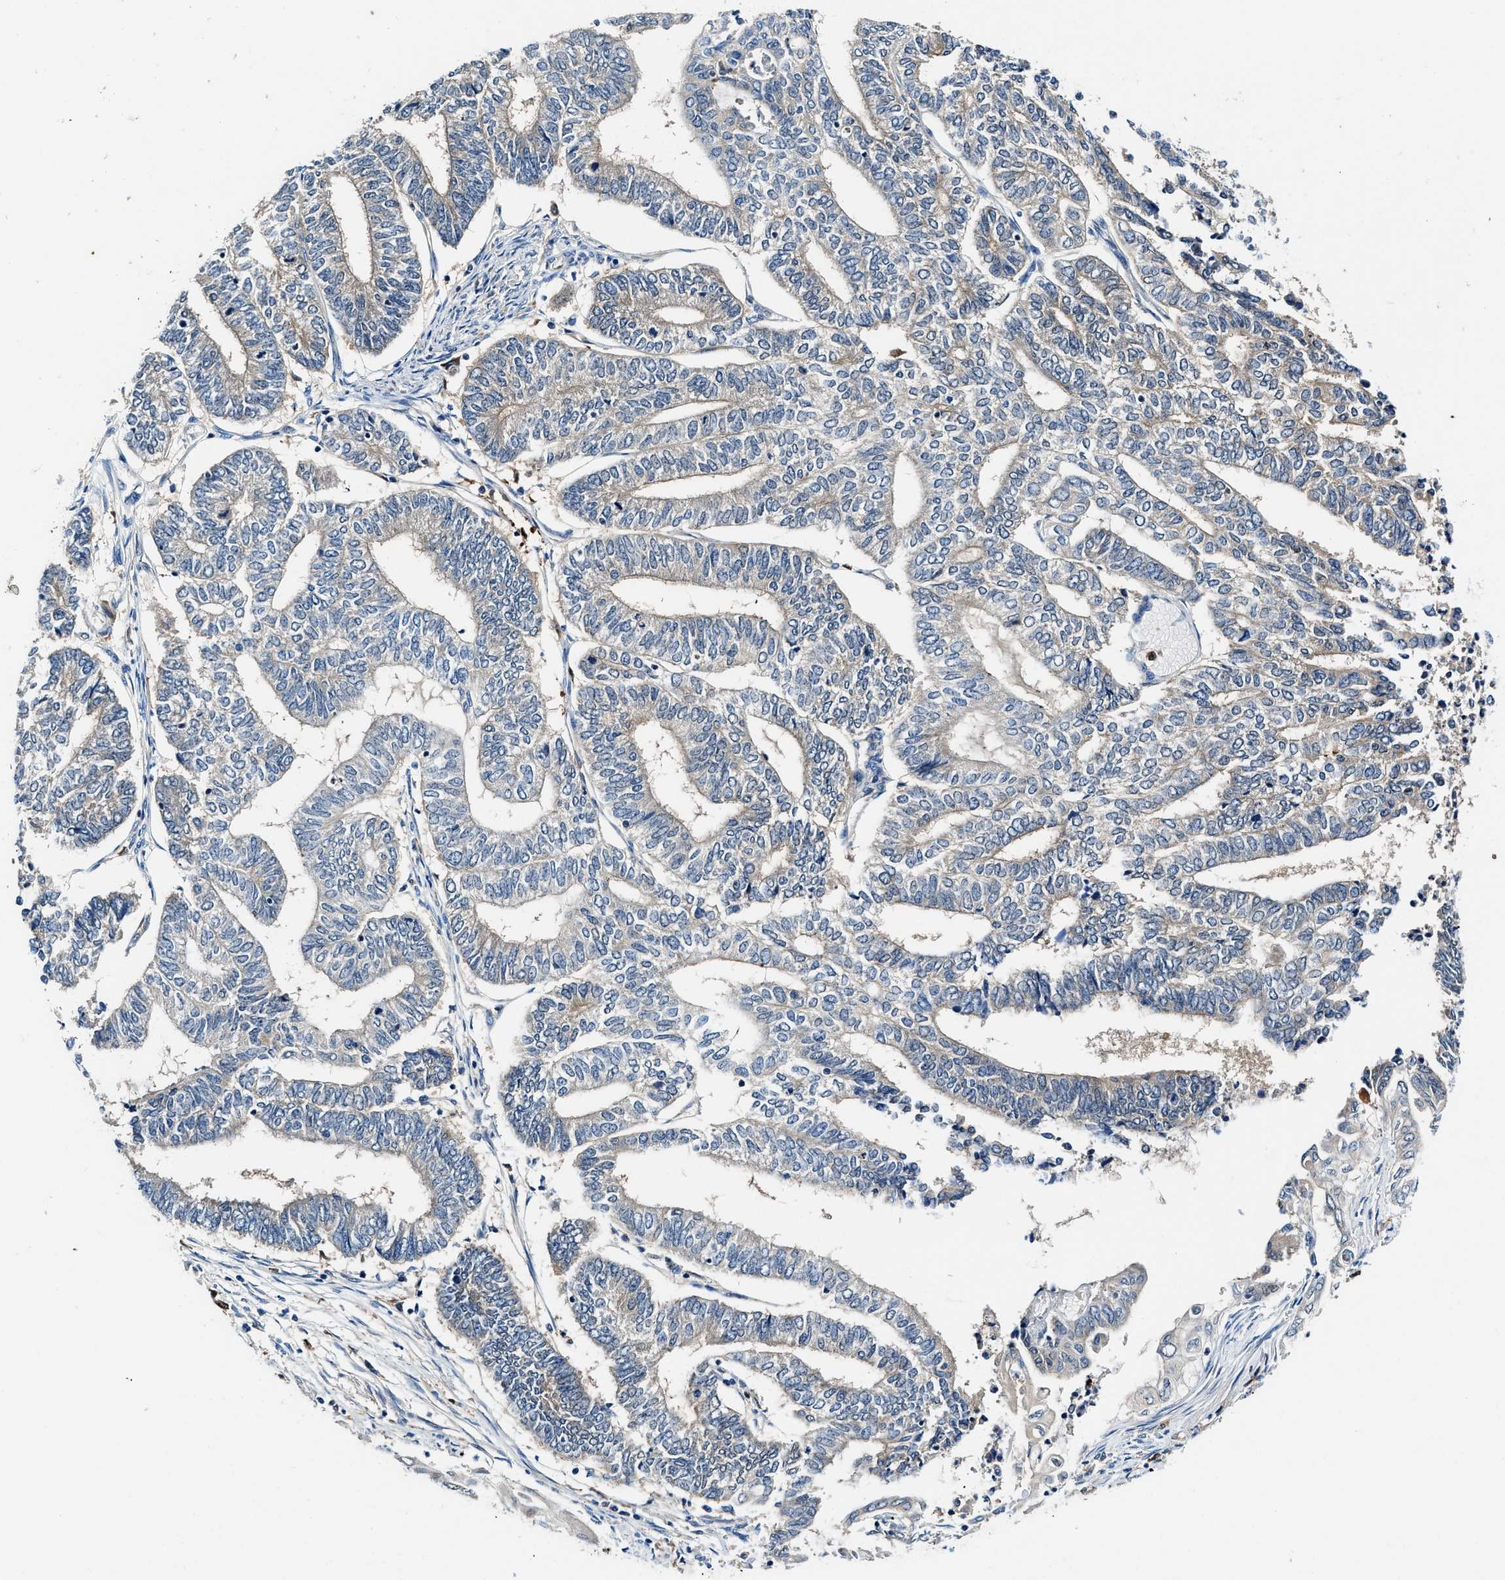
{"staining": {"intensity": "negative", "quantity": "none", "location": "none"}, "tissue": "endometrial cancer", "cell_type": "Tumor cells", "image_type": "cancer", "snomed": [{"axis": "morphology", "description": "Adenocarcinoma, NOS"}, {"axis": "topography", "description": "Uterus"}, {"axis": "topography", "description": "Endometrium"}], "caption": "This is a micrograph of immunohistochemistry staining of endometrial cancer, which shows no expression in tumor cells.", "gene": "LTA4H", "patient": {"sex": "female", "age": 70}}